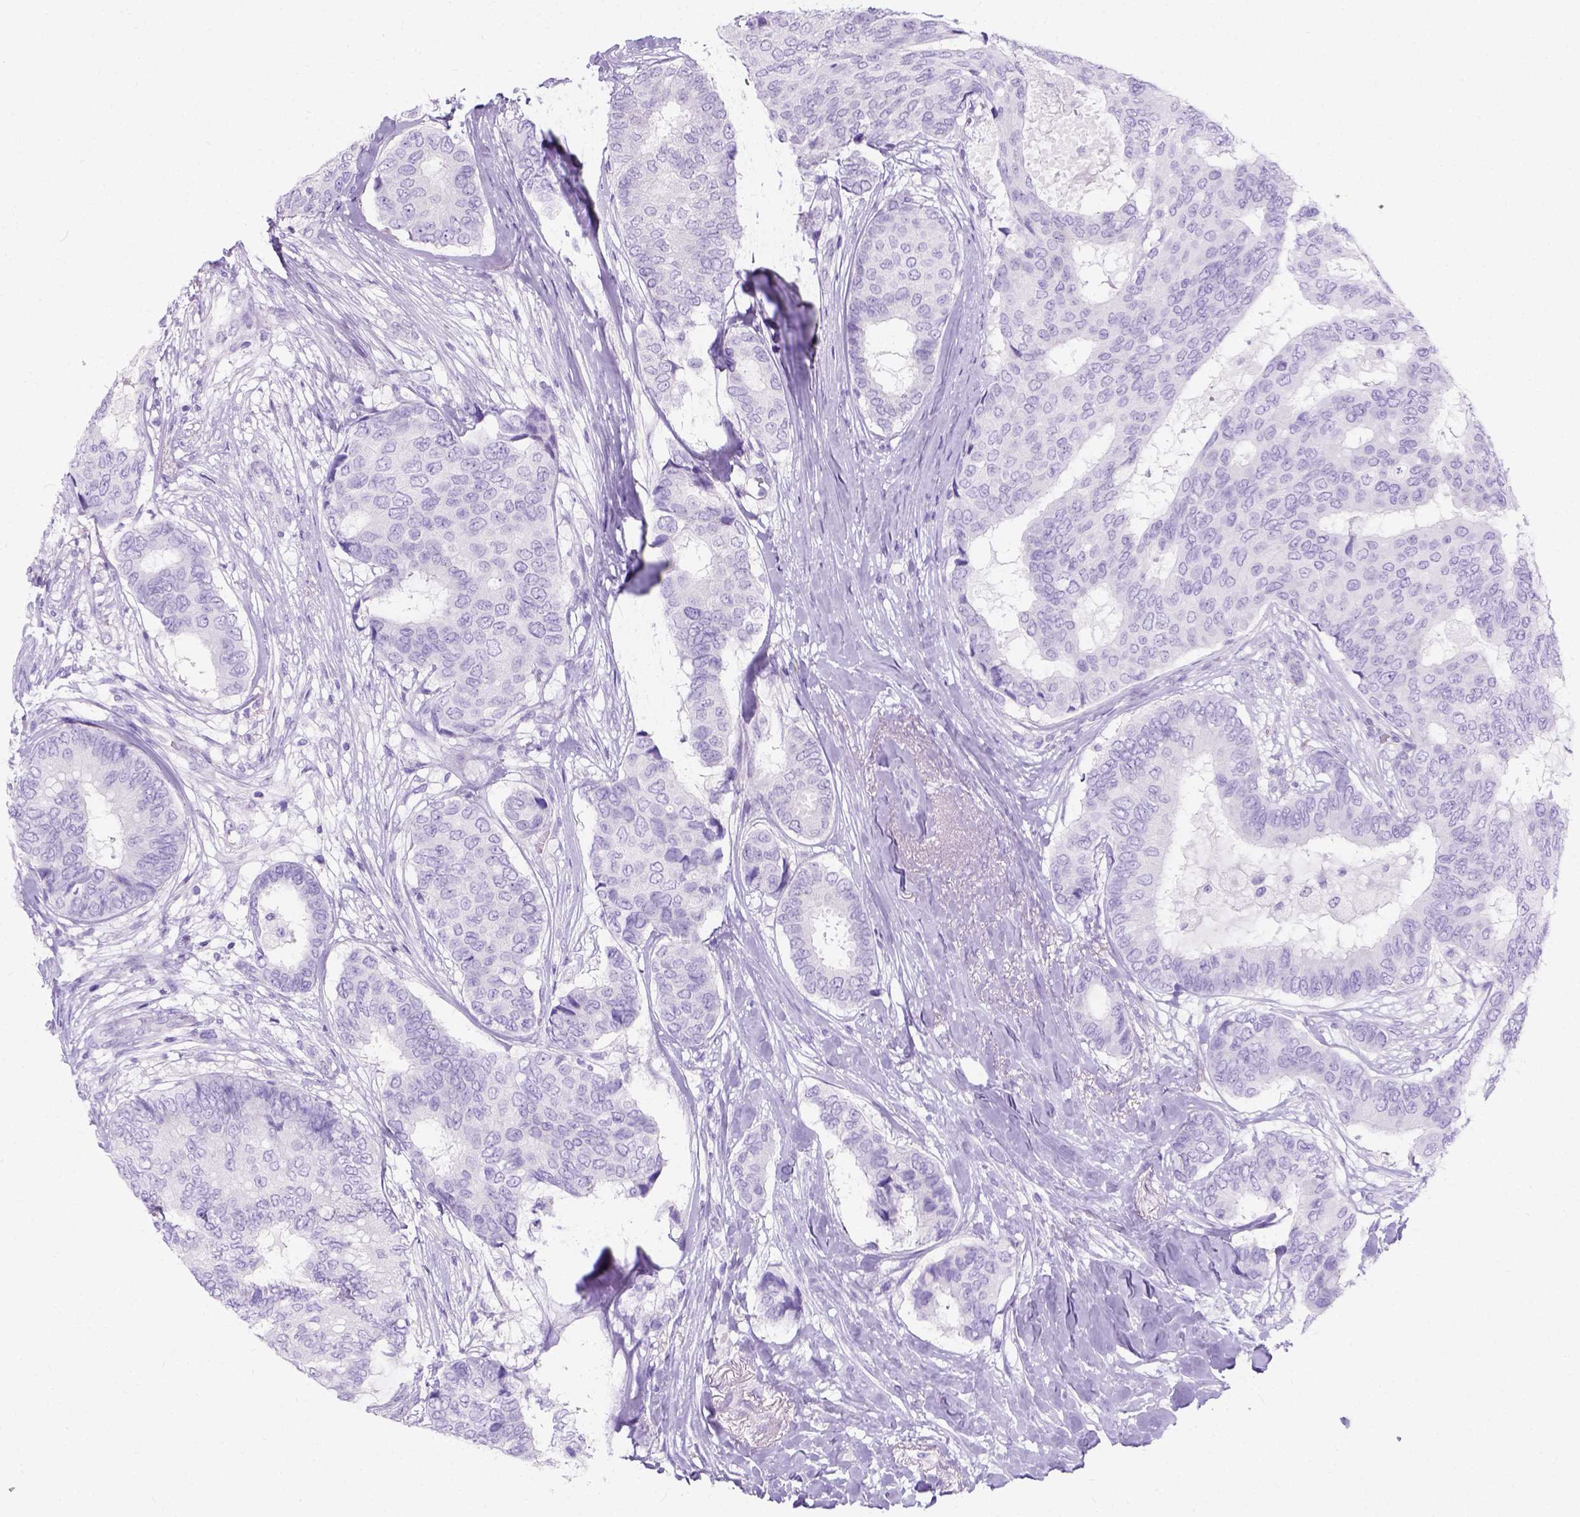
{"staining": {"intensity": "negative", "quantity": "none", "location": "none"}, "tissue": "breast cancer", "cell_type": "Tumor cells", "image_type": "cancer", "snomed": [{"axis": "morphology", "description": "Duct carcinoma"}, {"axis": "topography", "description": "Breast"}], "caption": "Breast cancer was stained to show a protein in brown. There is no significant expression in tumor cells.", "gene": "C7orf57", "patient": {"sex": "female", "age": 75}}